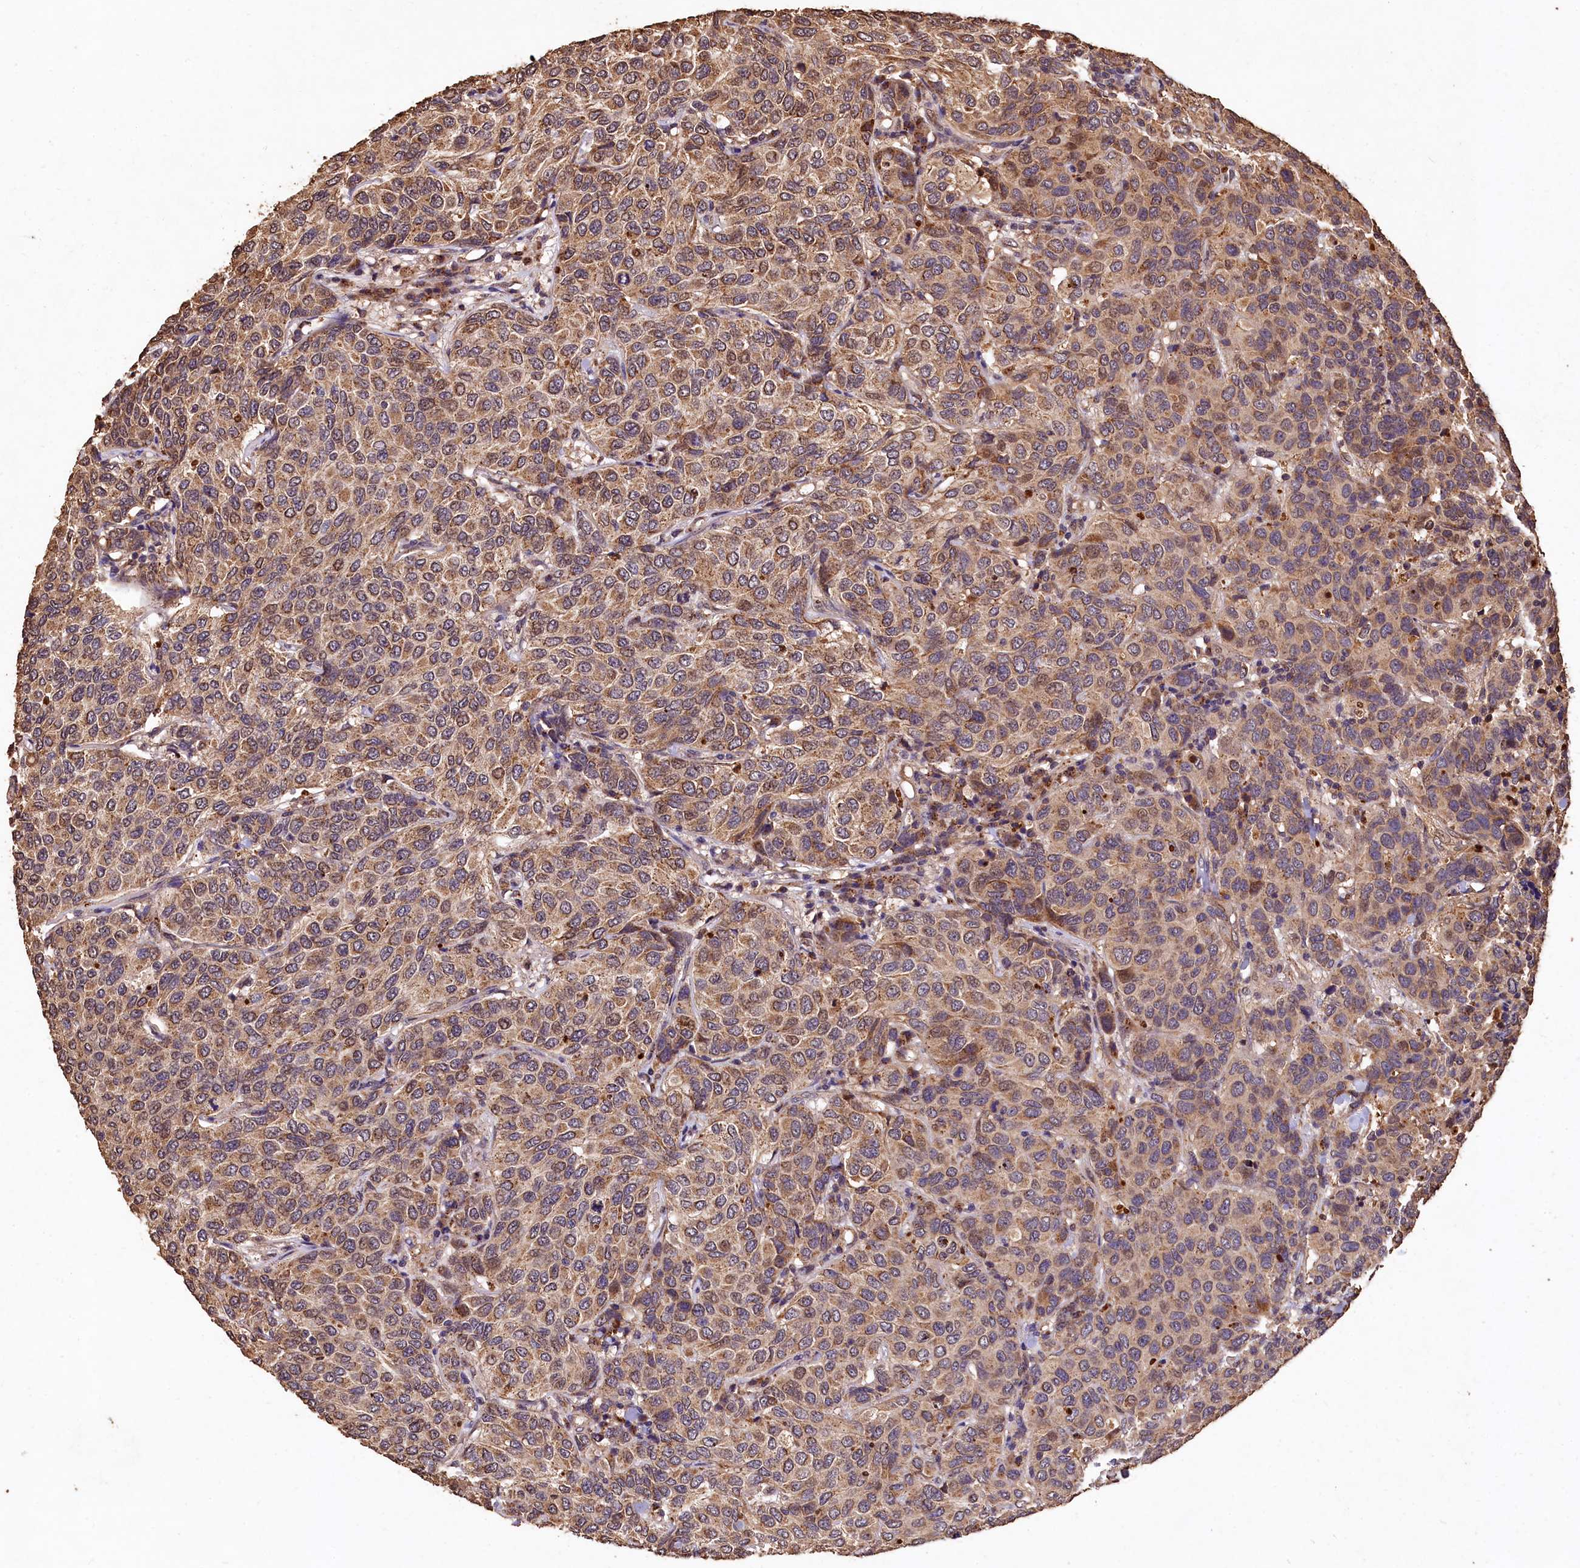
{"staining": {"intensity": "moderate", "quantity": ">75%", "location": "cytoplasmic/membranous"}, "tissue": "breast cancer", "cell_type": "Tumor cells", "image_type": "cancer", "snomed": [{"axis": "morphology", "description": "Duct carcinoma"}, {"axis": "topography", "description": "Breast"}], "caption": "The image reveals a brown stain indicating the presence of a protein in the cytoplasmic/membranous of tumor cells in breast infiltrating ductal carcinoma. The protein is shown in brown color, while the nuclei are stained blue.", "gene": "LSM4", "patient": {"sex": "female", "age": 55}}